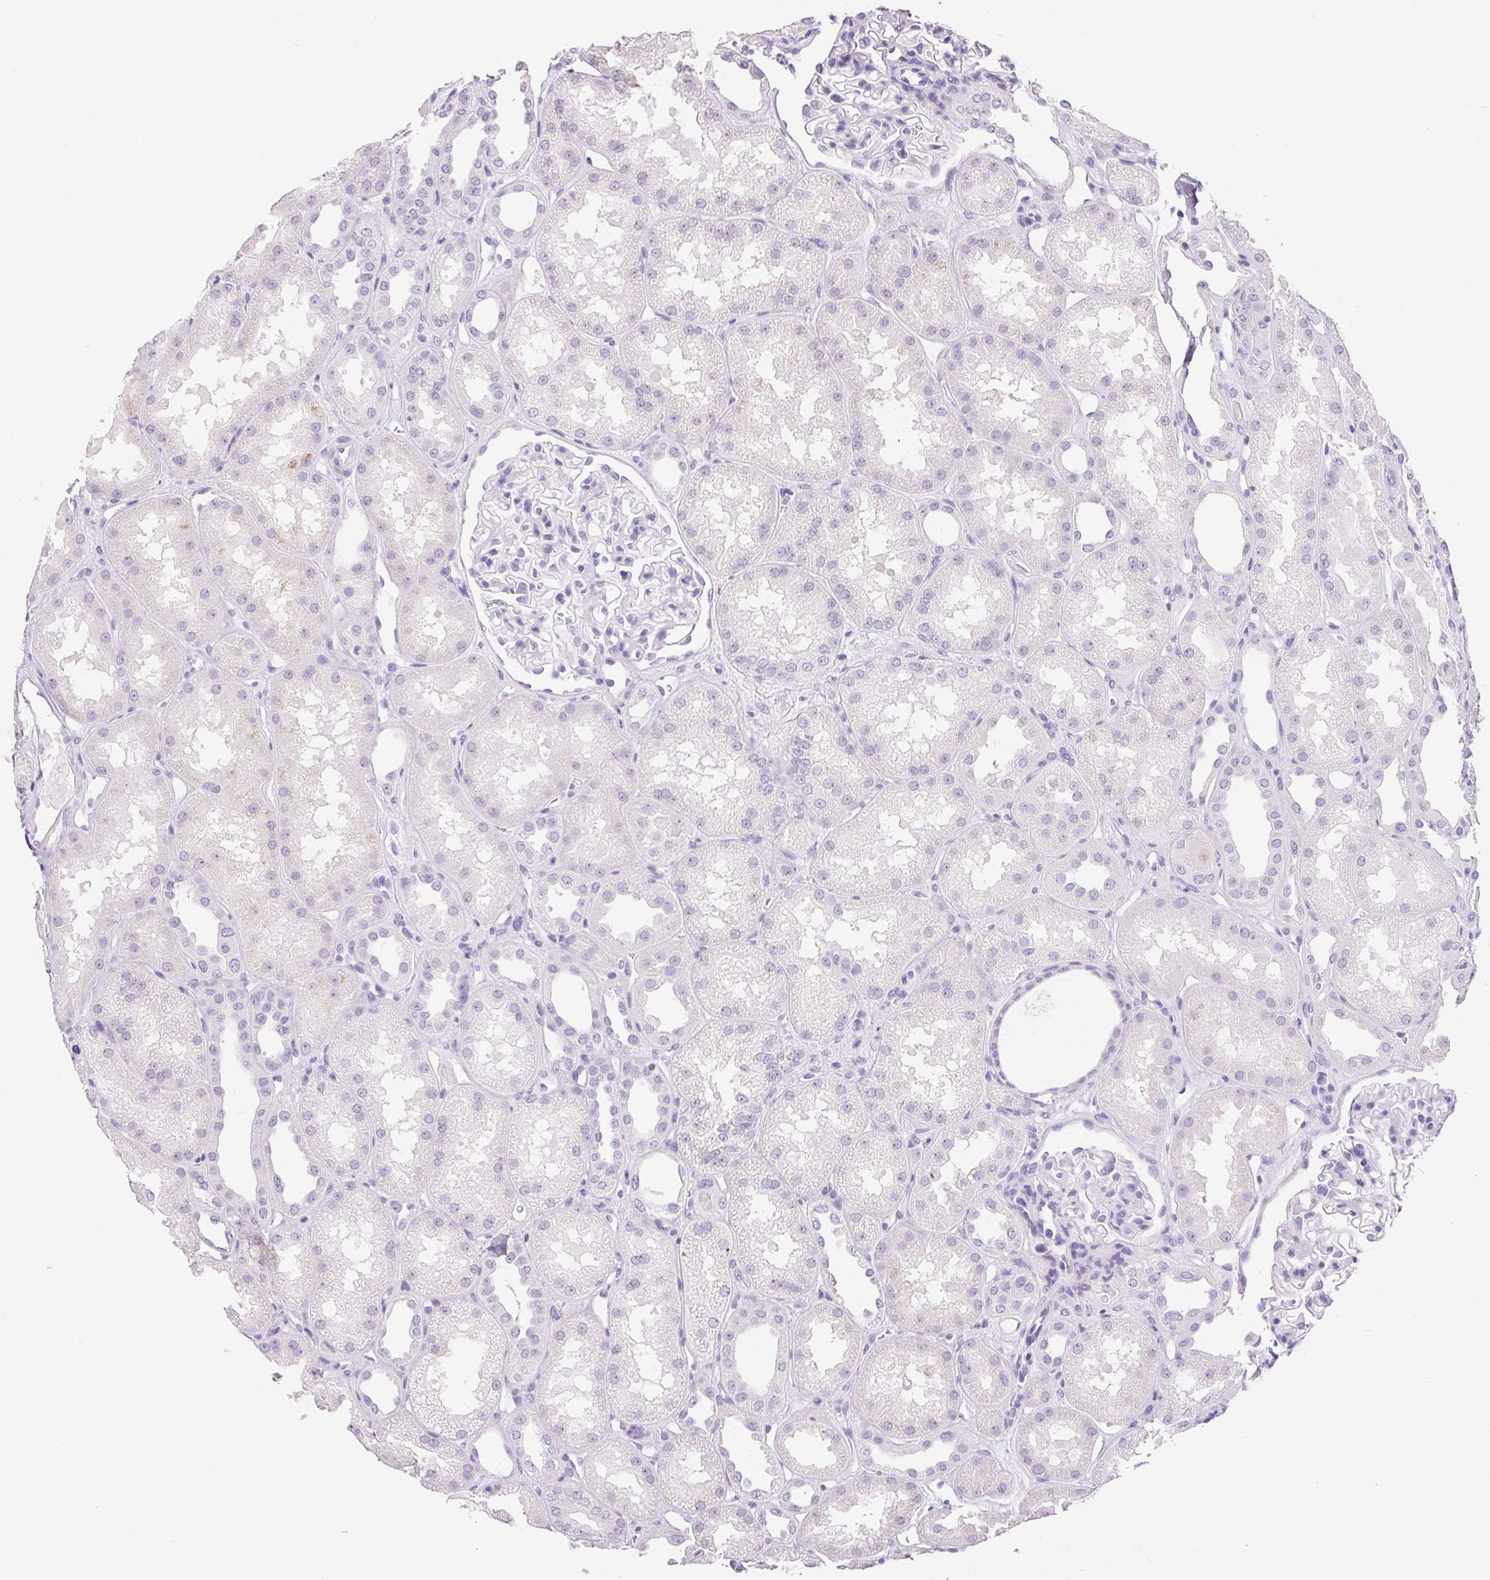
{"staining": {"intensity": "negative", "quantity": "none", "location": "none"}, "tissue": "kidney", "cell_type": "Cells in glomeruli", "image_type": "normal", "snomed": [{"axis": "morphology", "description": "Normal tissue, NOS"}, {"axis": "topography", "description": "Kidney"}], "caption": "Normal kidney was stained to show a protein in brown. There is no significant positivity in cells in glomeruli. The staining was performed using DAB (3,3'-diaminobenzidine) to visualize the protein expression in brown, while the nuclei were stained in blue with hematoxylin (Magnification: 20x).", "gene": "ASGR2", "patient": {"sex": "male", "age": 61}}